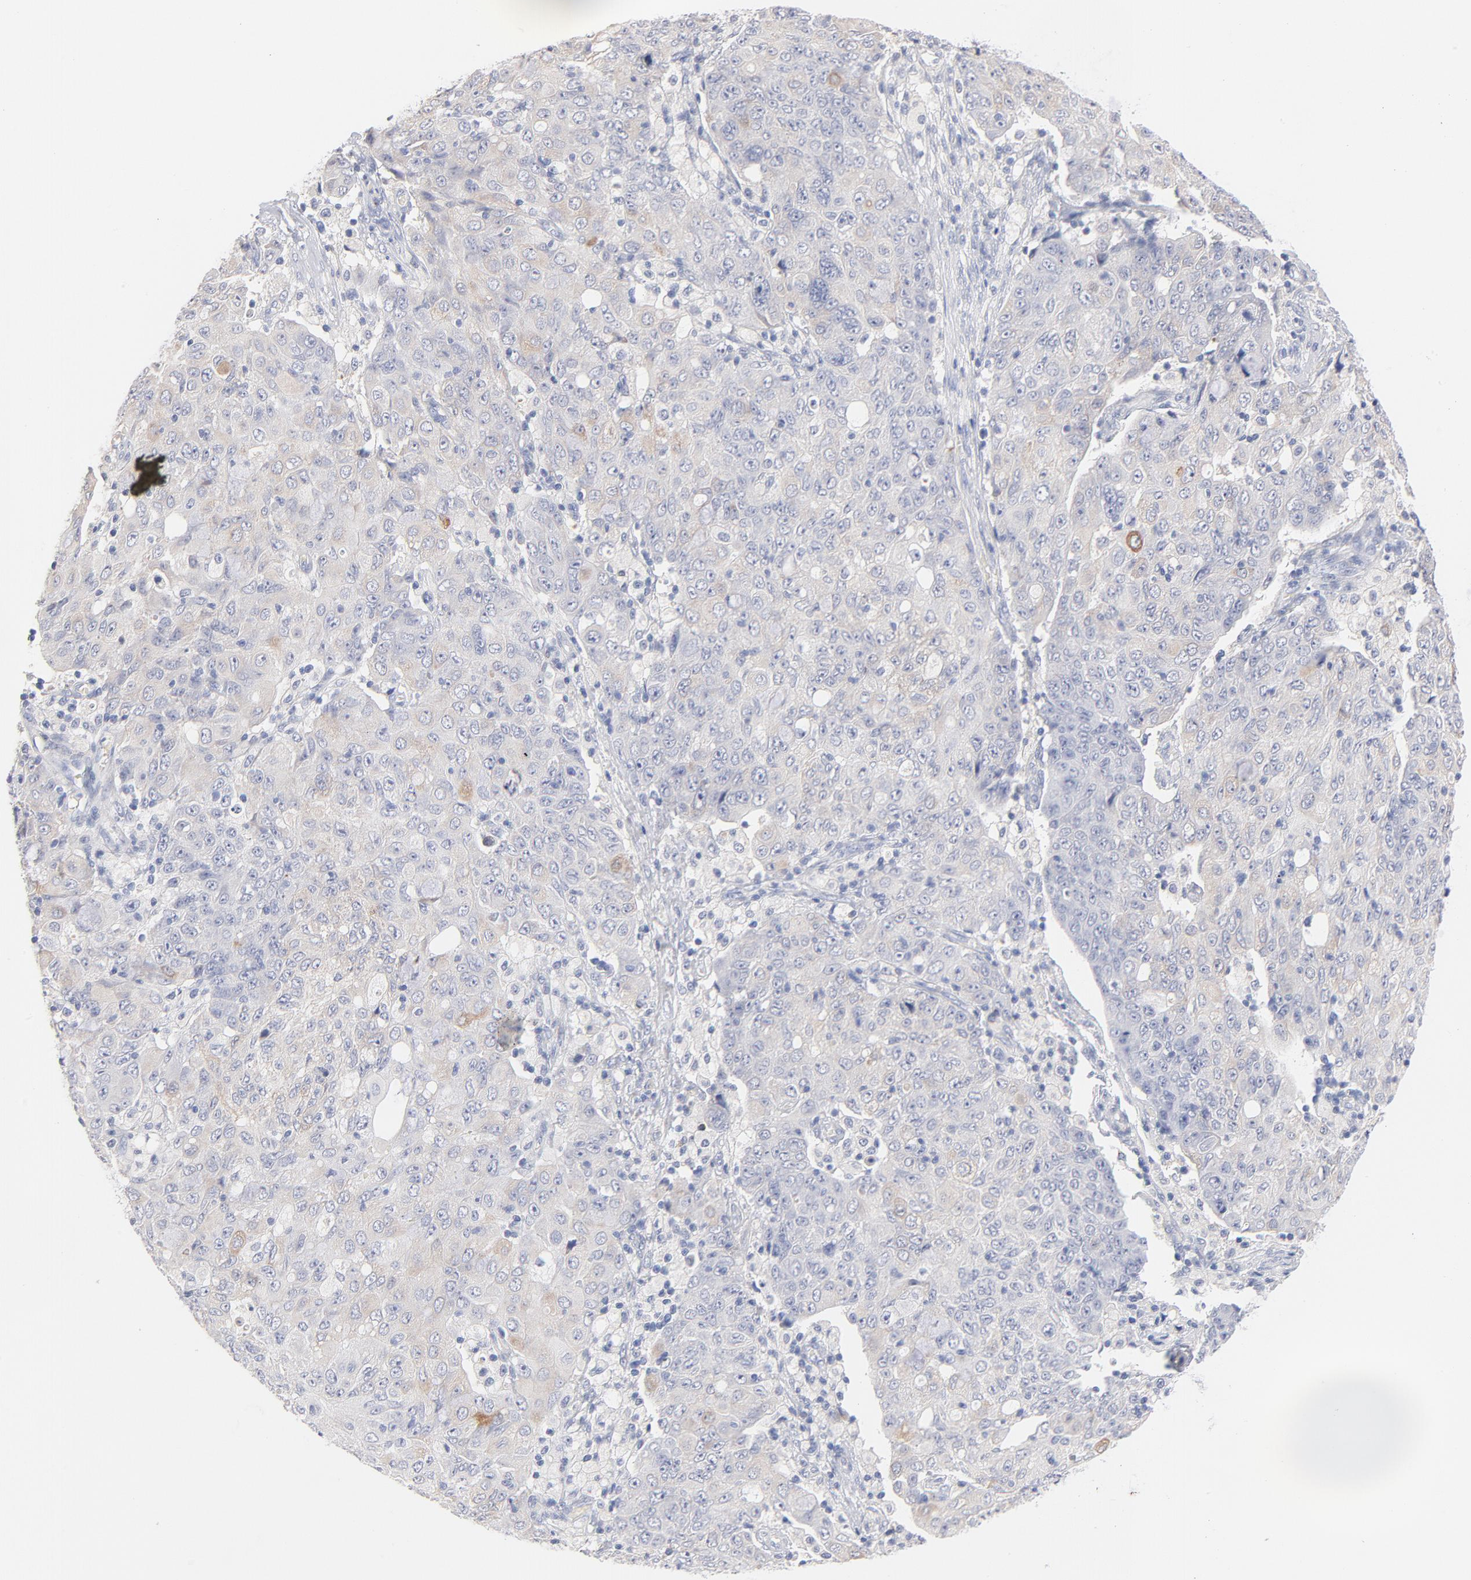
{"staining": {"intensity": "weak", "quantity": "<25%", "location": "cytoplasmic/membranous"}, "tissue": "ovarian cancer", "cell_type": "Tumor cells", "image_type": "cancer", "snomed": [{"axis": "morphology", "description": "Carcinoma, endometroid"}, {"axis": "topography", "description": "Ovary"}], "caption": "A micrograph of ovarian cancer stained for a protein shows no brown staining in tumor cells.", "gene": "MID1", "patient": {"sex": "female", "age": 42}}